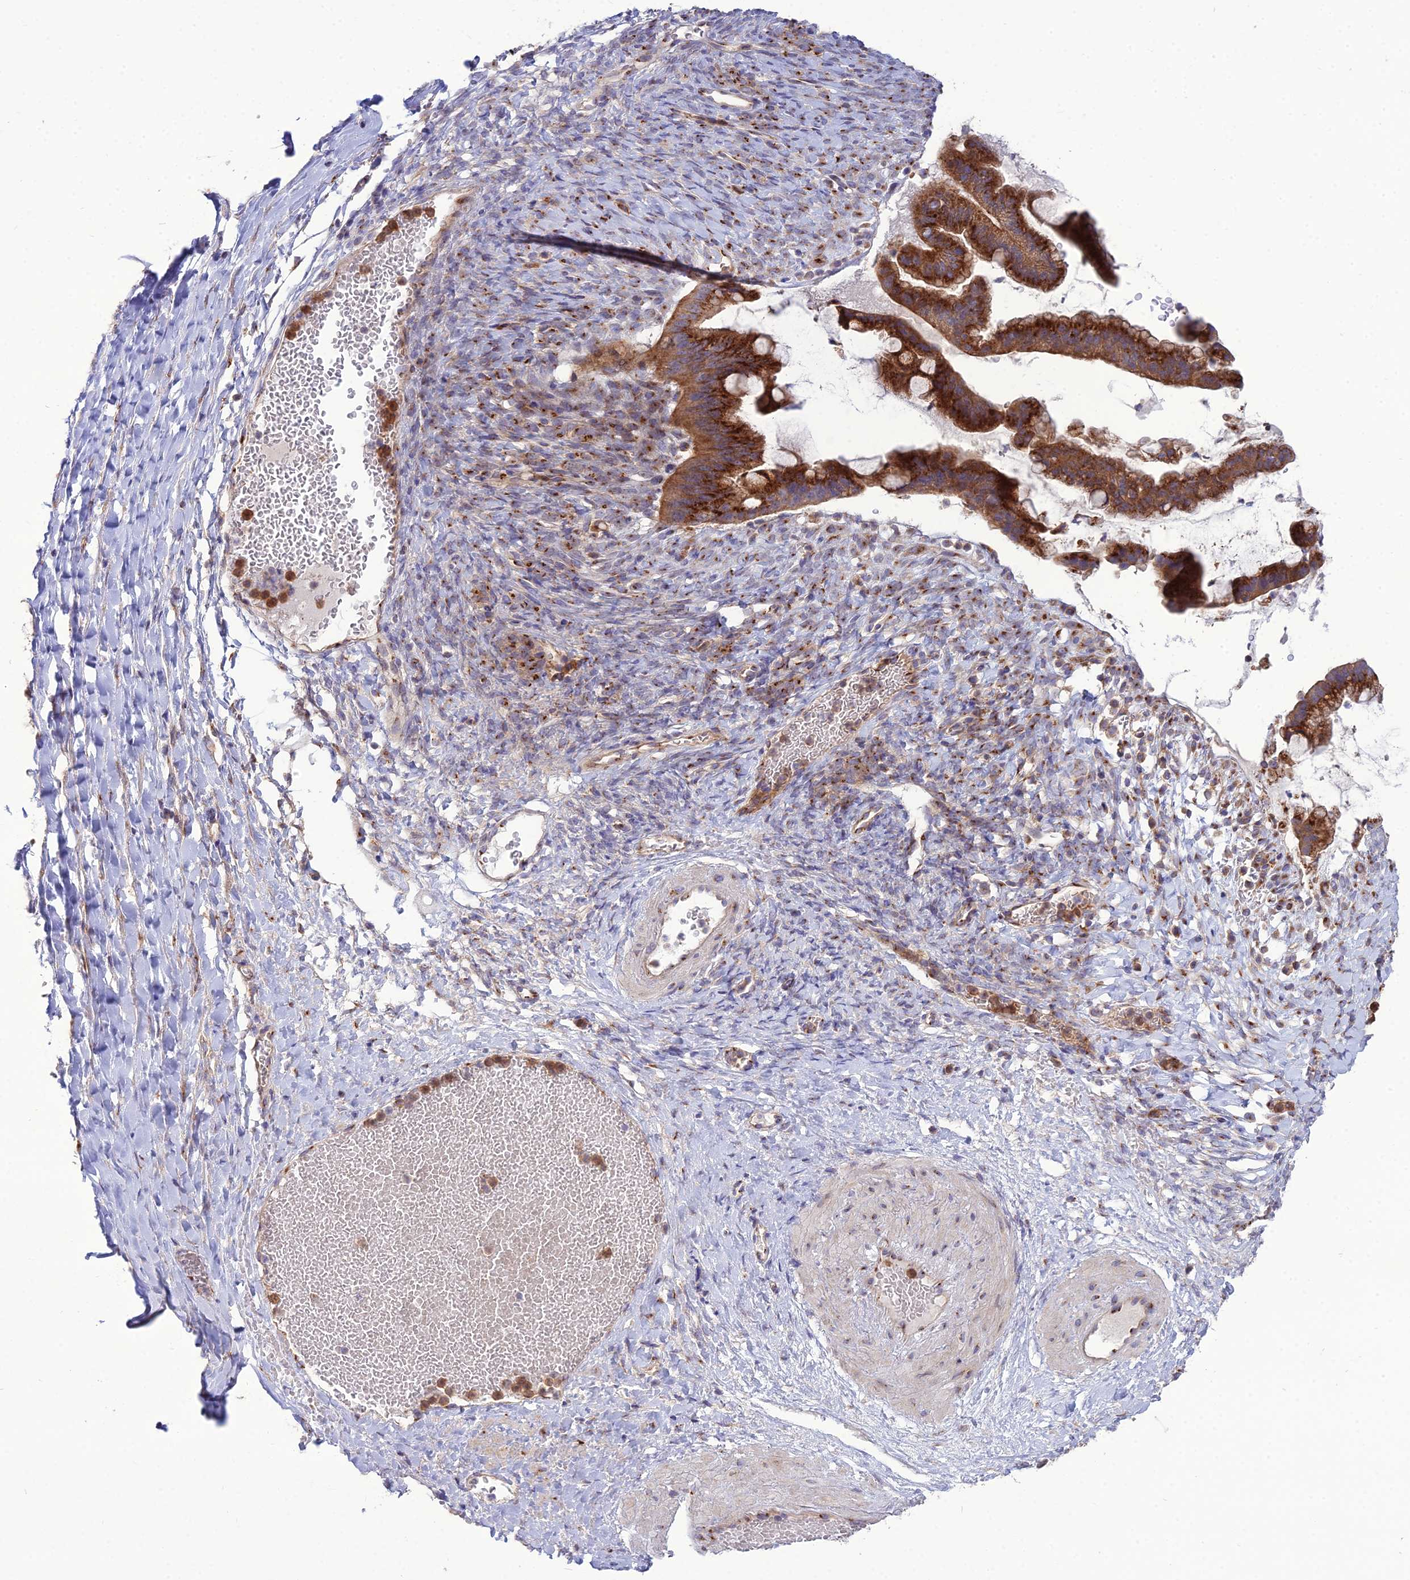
{"staining": {"intensity": "strong", "quantity": ">75%", "location": "cytoplasmic/membranous"}, "tissue": "ovarian cancer", "cell_type": "Tumor cells", "image_type": "cancer", "snomed": [{"axis": "morphology", "description": "Cystadenocarcinoma, mucinous, NOS"}, {"axis": "topography", "description": "Ovary"}], "caption": "Protein staining demonstrates strong cytoplasmic/membranous expression in about >75% of tumor cells in ovarian cancer.", "gene": "SPRYD7", "patient": {"sex": "female", "age": 73}}